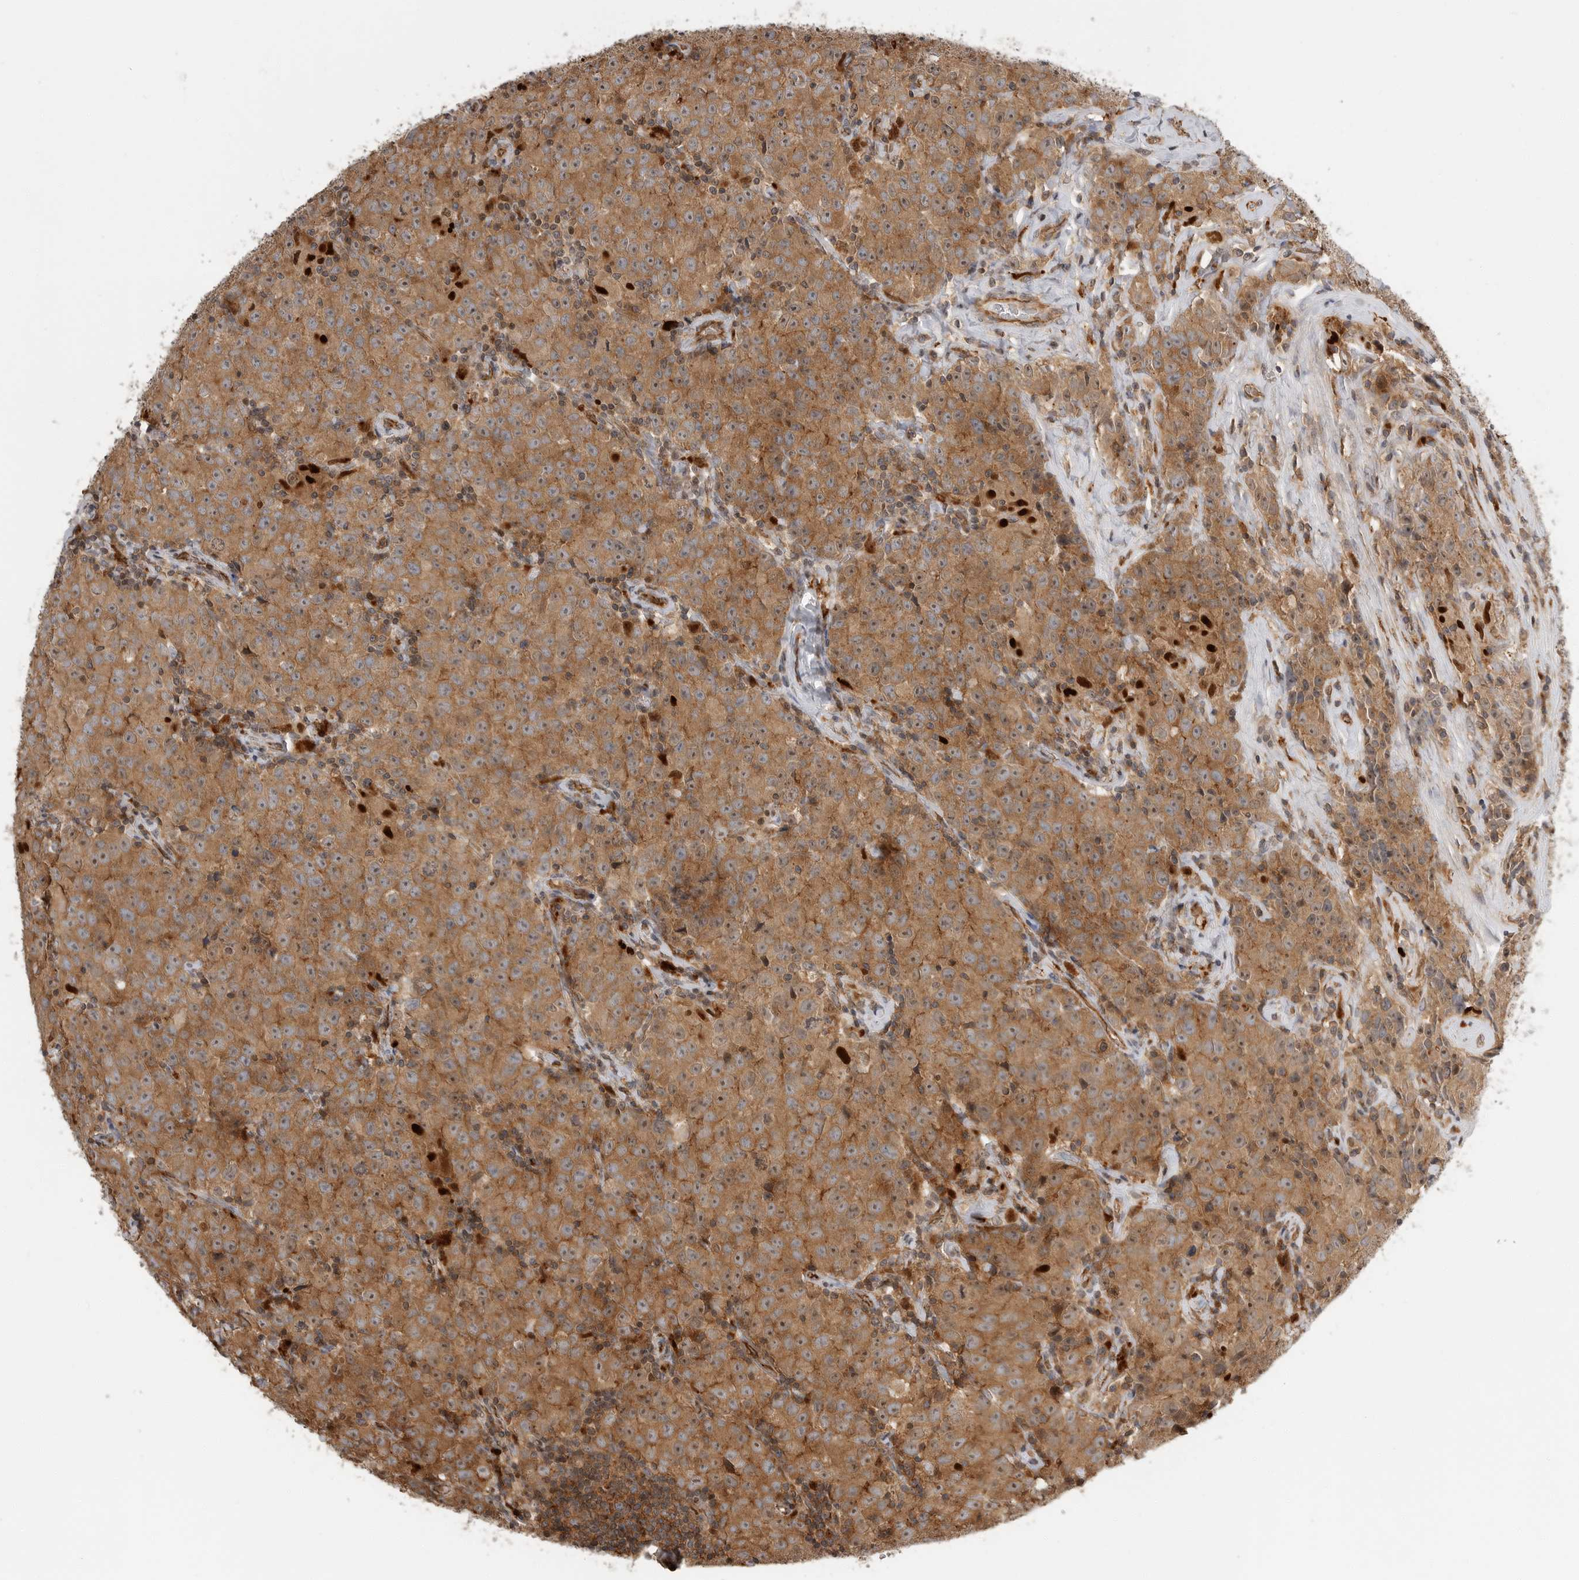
{"staining": {"intensity": "moderate", "quantity": ">75%", "location": "cytoplasmic/membranous,nuclear"}, "tissue": "testis cancer", "cell_type": "Tumor cells", "image_type": "cancer", "snomed": [{"axis": "morphology", "description": "Seminoma, NOS"}, {"axis": "morphology", "description": "Carcinoma, Embryonal, NOS"}, {"axis": "topography", "description": "Testis"}], "caption": "A histopathology image of seminoma (testis) stained for a protein demonstrates moderate cytoplasmic/membranous and nuclear brown staining in tumor cells.", "gene": "STRAP", "patient": {"sex": "male", "age": 43}}